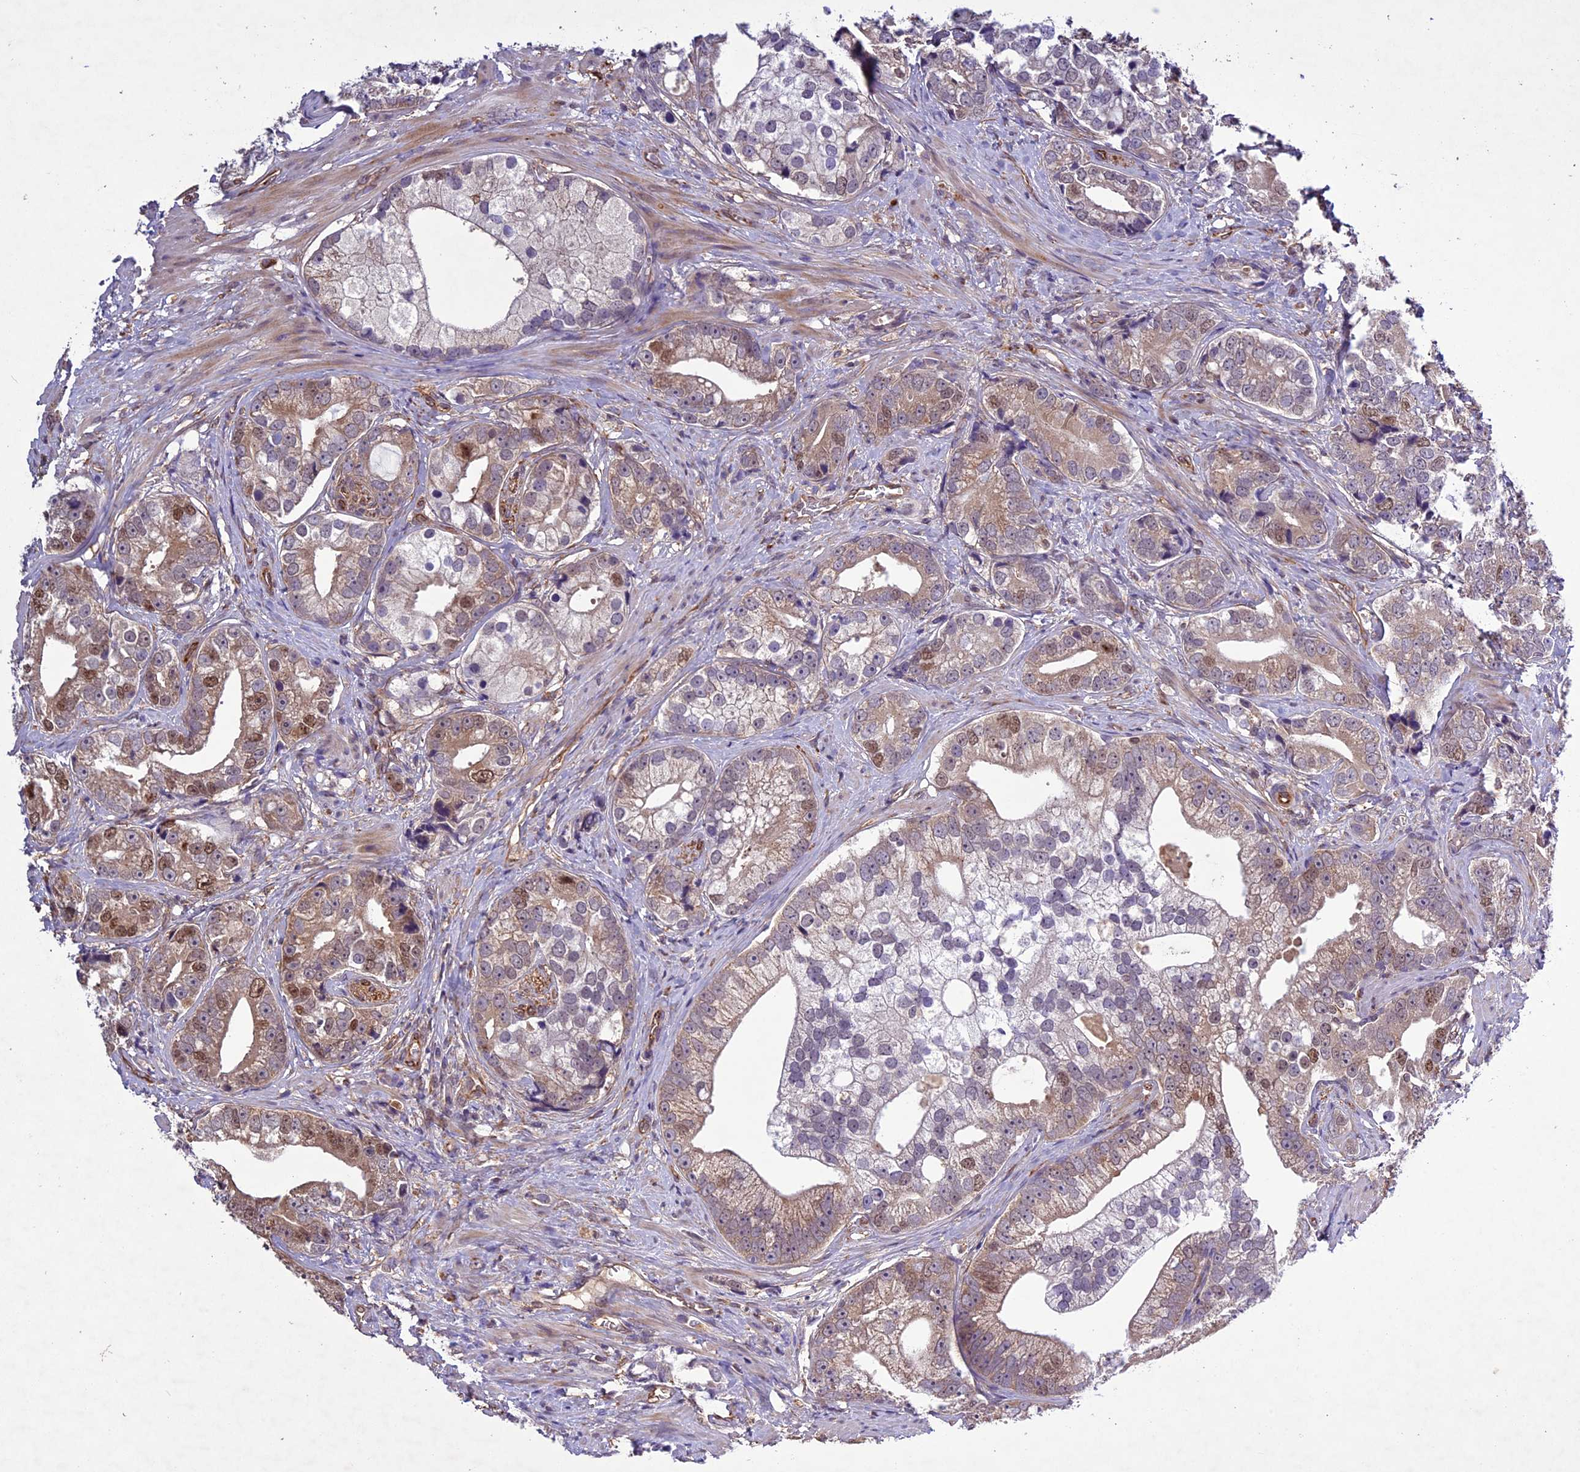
{"staining": {"intensity": "moderate", "quantity": "25%-75%", "location": "cytoplasmic/membranous,nuclear"}, "tissue": "prostate cancer", "cell_type": "Tumor cells", "image_type": "cancer", "snomed": [{"axis": "morphology", "description": "Adenocarcinoma, High grade"}, {"axis": "topography", "description": "Prostate"}], "caption": "Immunohistochemistry (IHC) of prostate cancer (high-grade adenocarcinoma) displays medium levels of moderate cytoplasmic/membranous and nuclear positivity in about 25%-75% of tumor cells. Immunohistochemistry (IHC) stains the protein in brown and the nuclei are stained blue.", "gene": "C3orf70", "patient": {"sex": "male", "age": 75}}